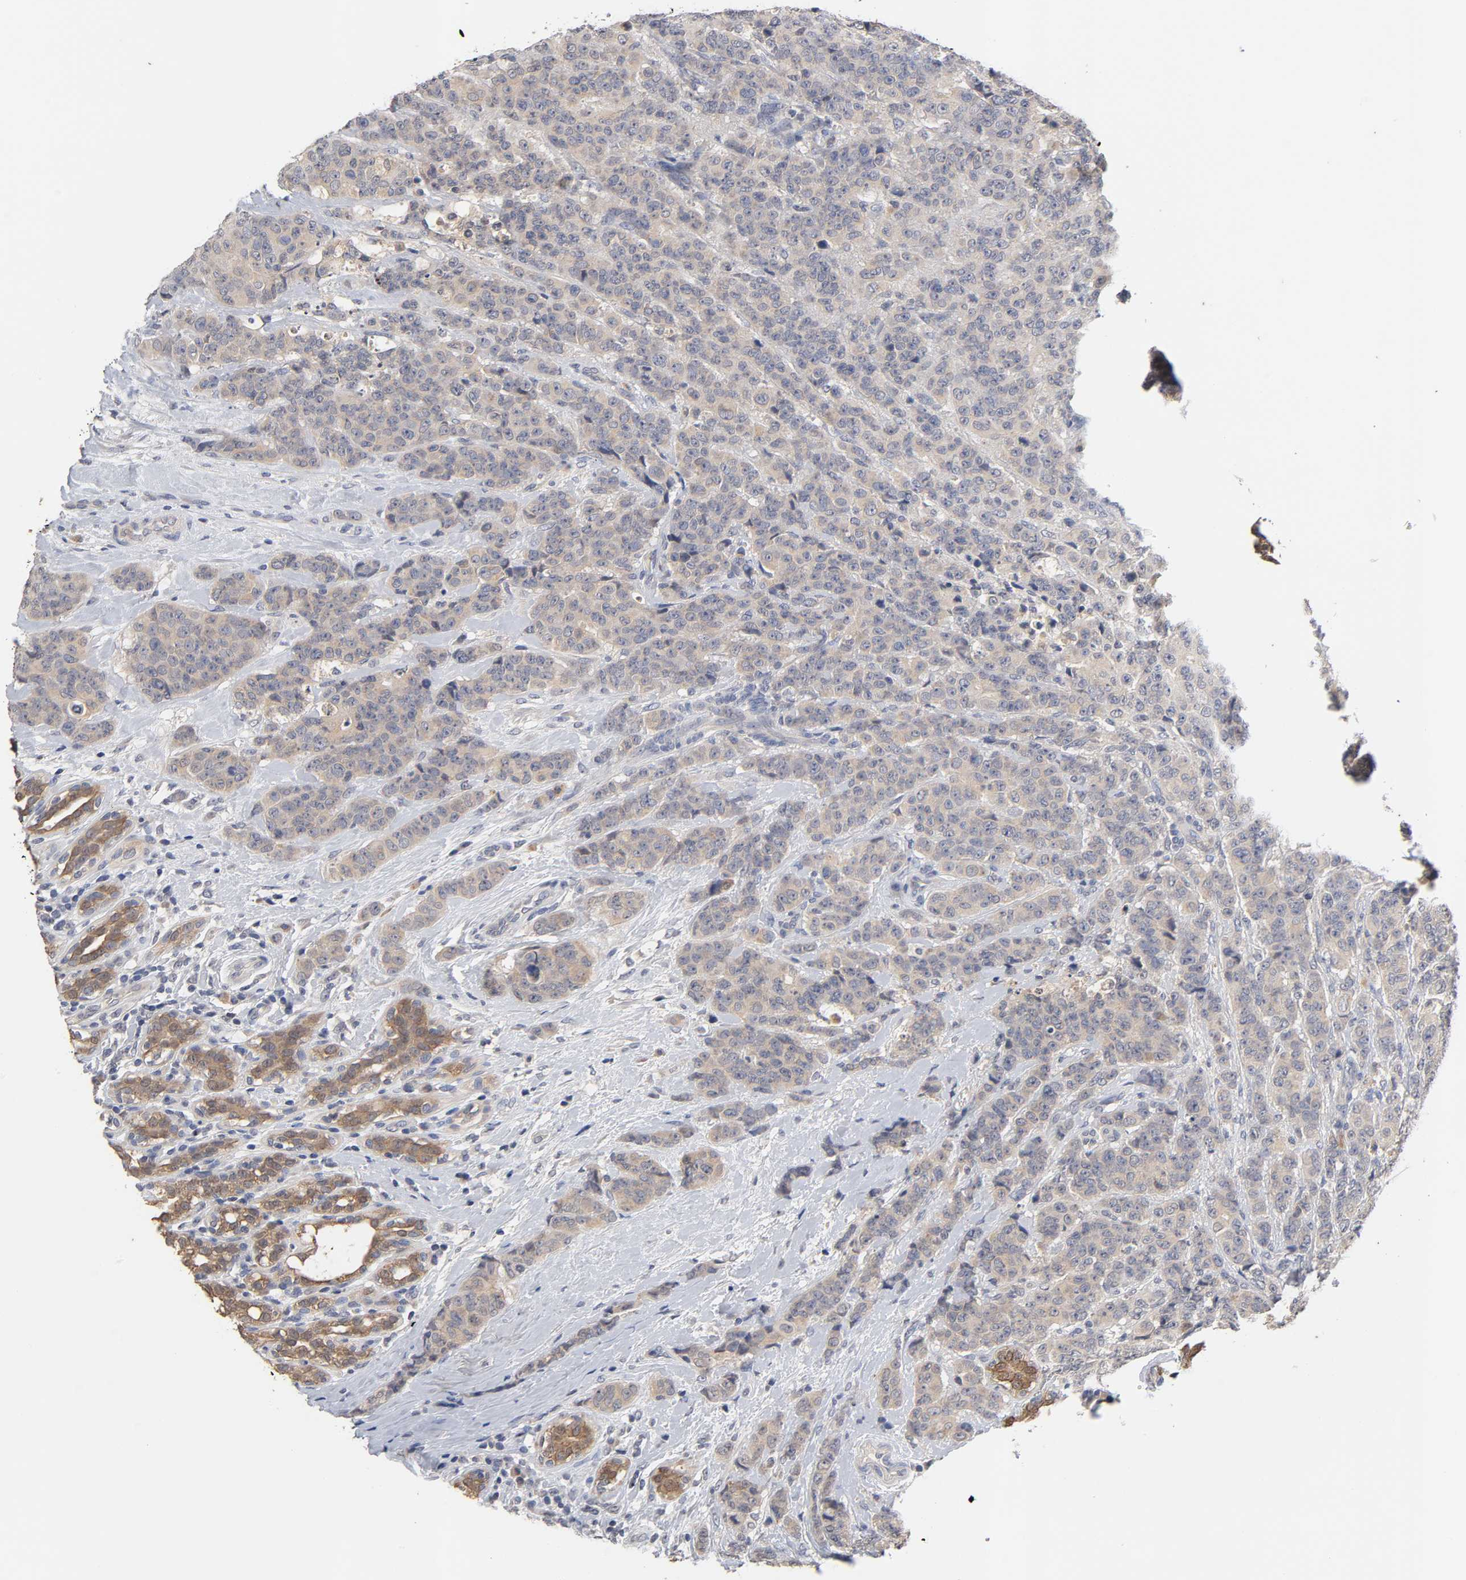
{"staining": {"intensity": "weak", "quantity": ">75%", "location": "cytoplasmic/membranous"}, "tissue": "breast cancer", "cell_type": "Tumor cells", "image_type": "cancer", "snomed": [{"axis": "morphology", "description": "Duct carcinoma"}, {"axis": "topography", "description": "Breast"}], "caption": "Weak cytoplasmic/membranous staining for a protein is identified in approximately >75% of tumor cells of invasive ductal carcinoma (breast) using IHC.", "gene": "CXADR", "patient": {"sex": "female", "age": 40}}